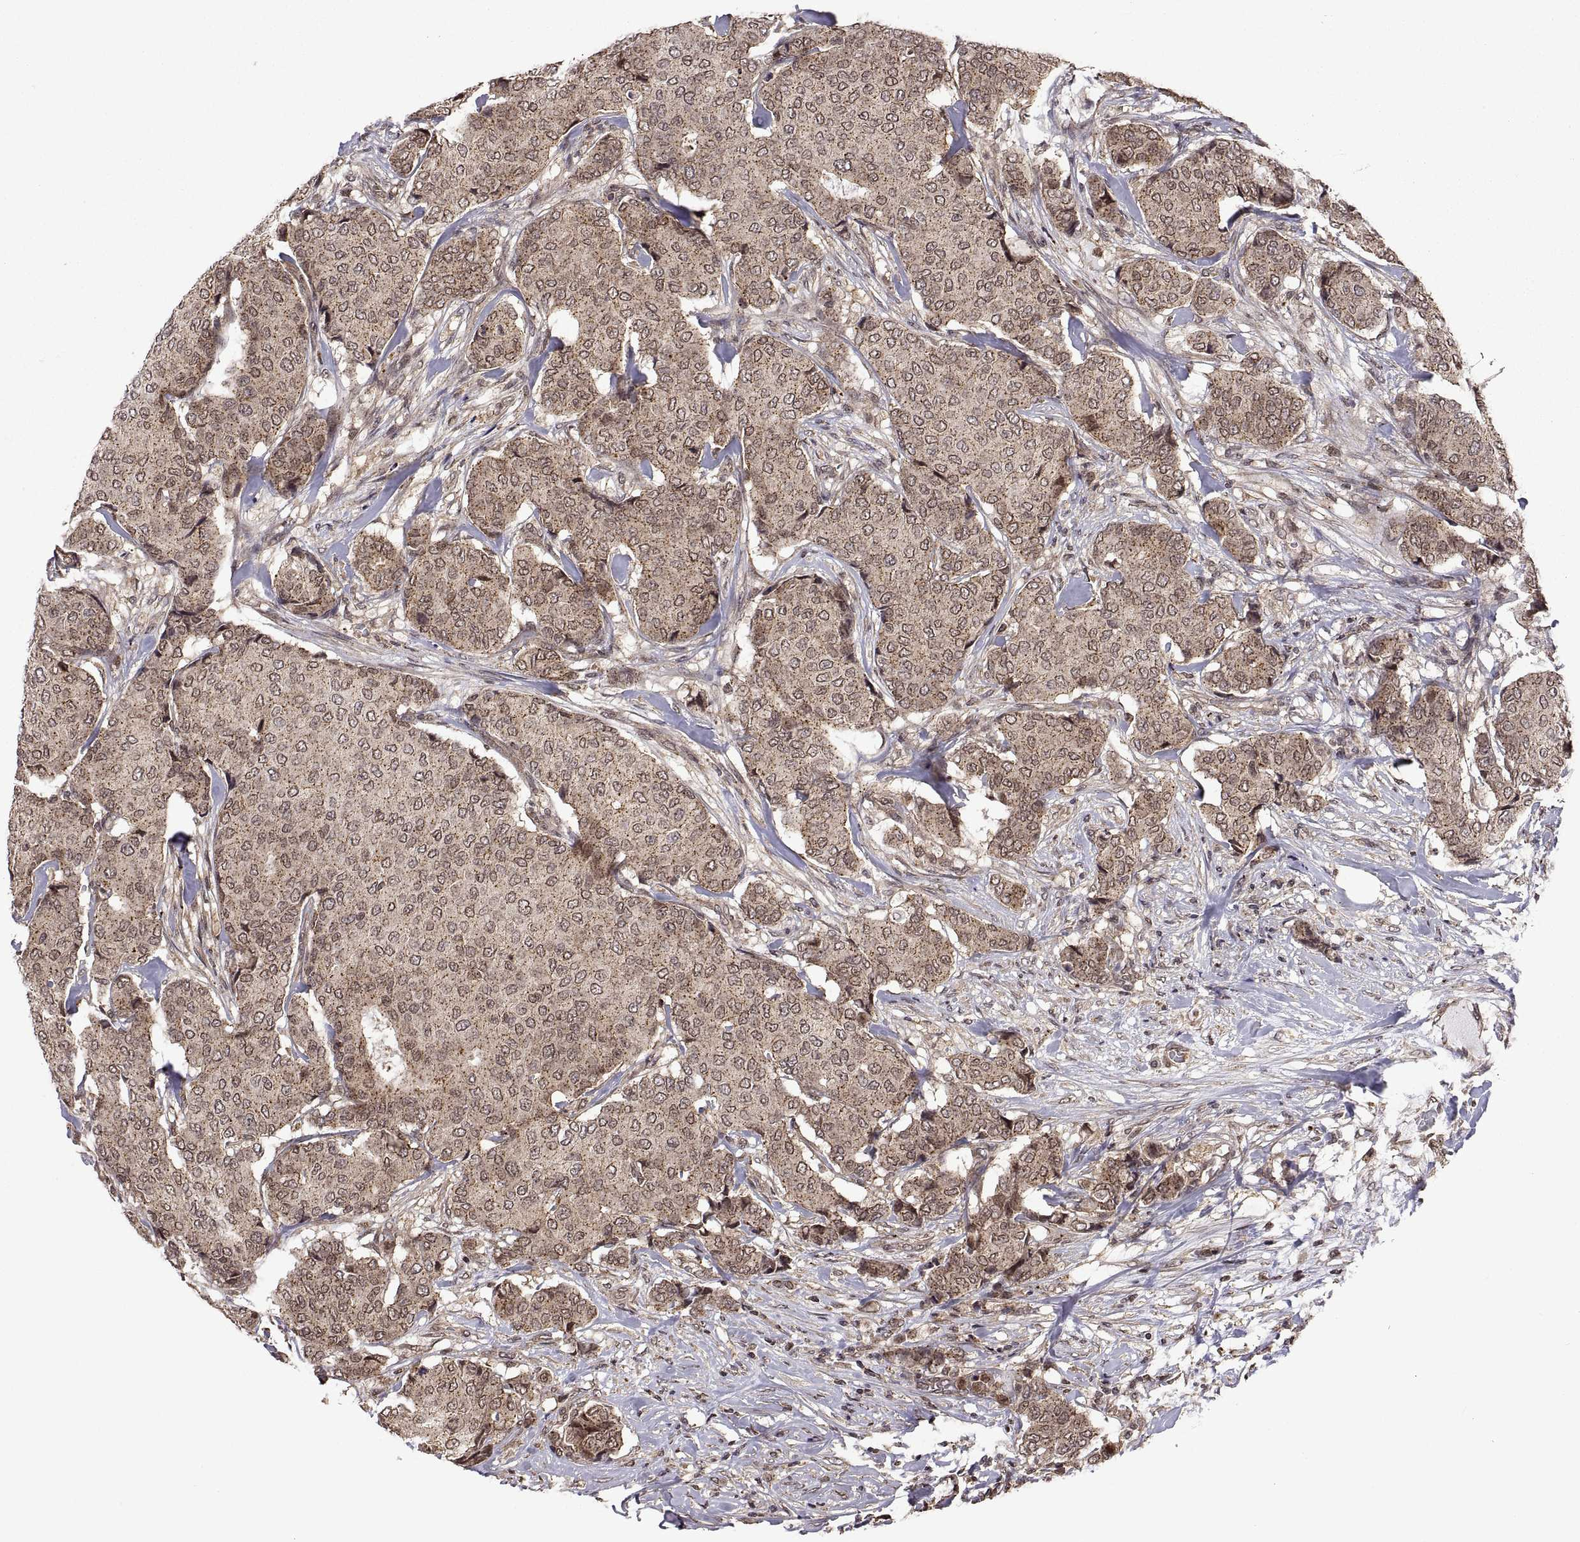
{"staining": {"intensity": "weak", "quantity": ">75%", "location": "cytoplasmic/membranous"}, "tissue": "breast cancer", "cell_type": "Tumor cells", "image_type": "cancer", "snomed": [{"axis": "morphology", "description": "Duct carcinoma"}, {"axis": "topography", "description": "Breast"}], "caption": "DAB (3,3'-diaminobenzidine) immunohistochemical staining of human breast infiltrating ductal carcinoma exhibits weak cytoplasmic/membranous protein expression in approximately >75% of tumor cells.", "gene": "ZNRF2", "patient": {"sex": "female", "age": 75}}